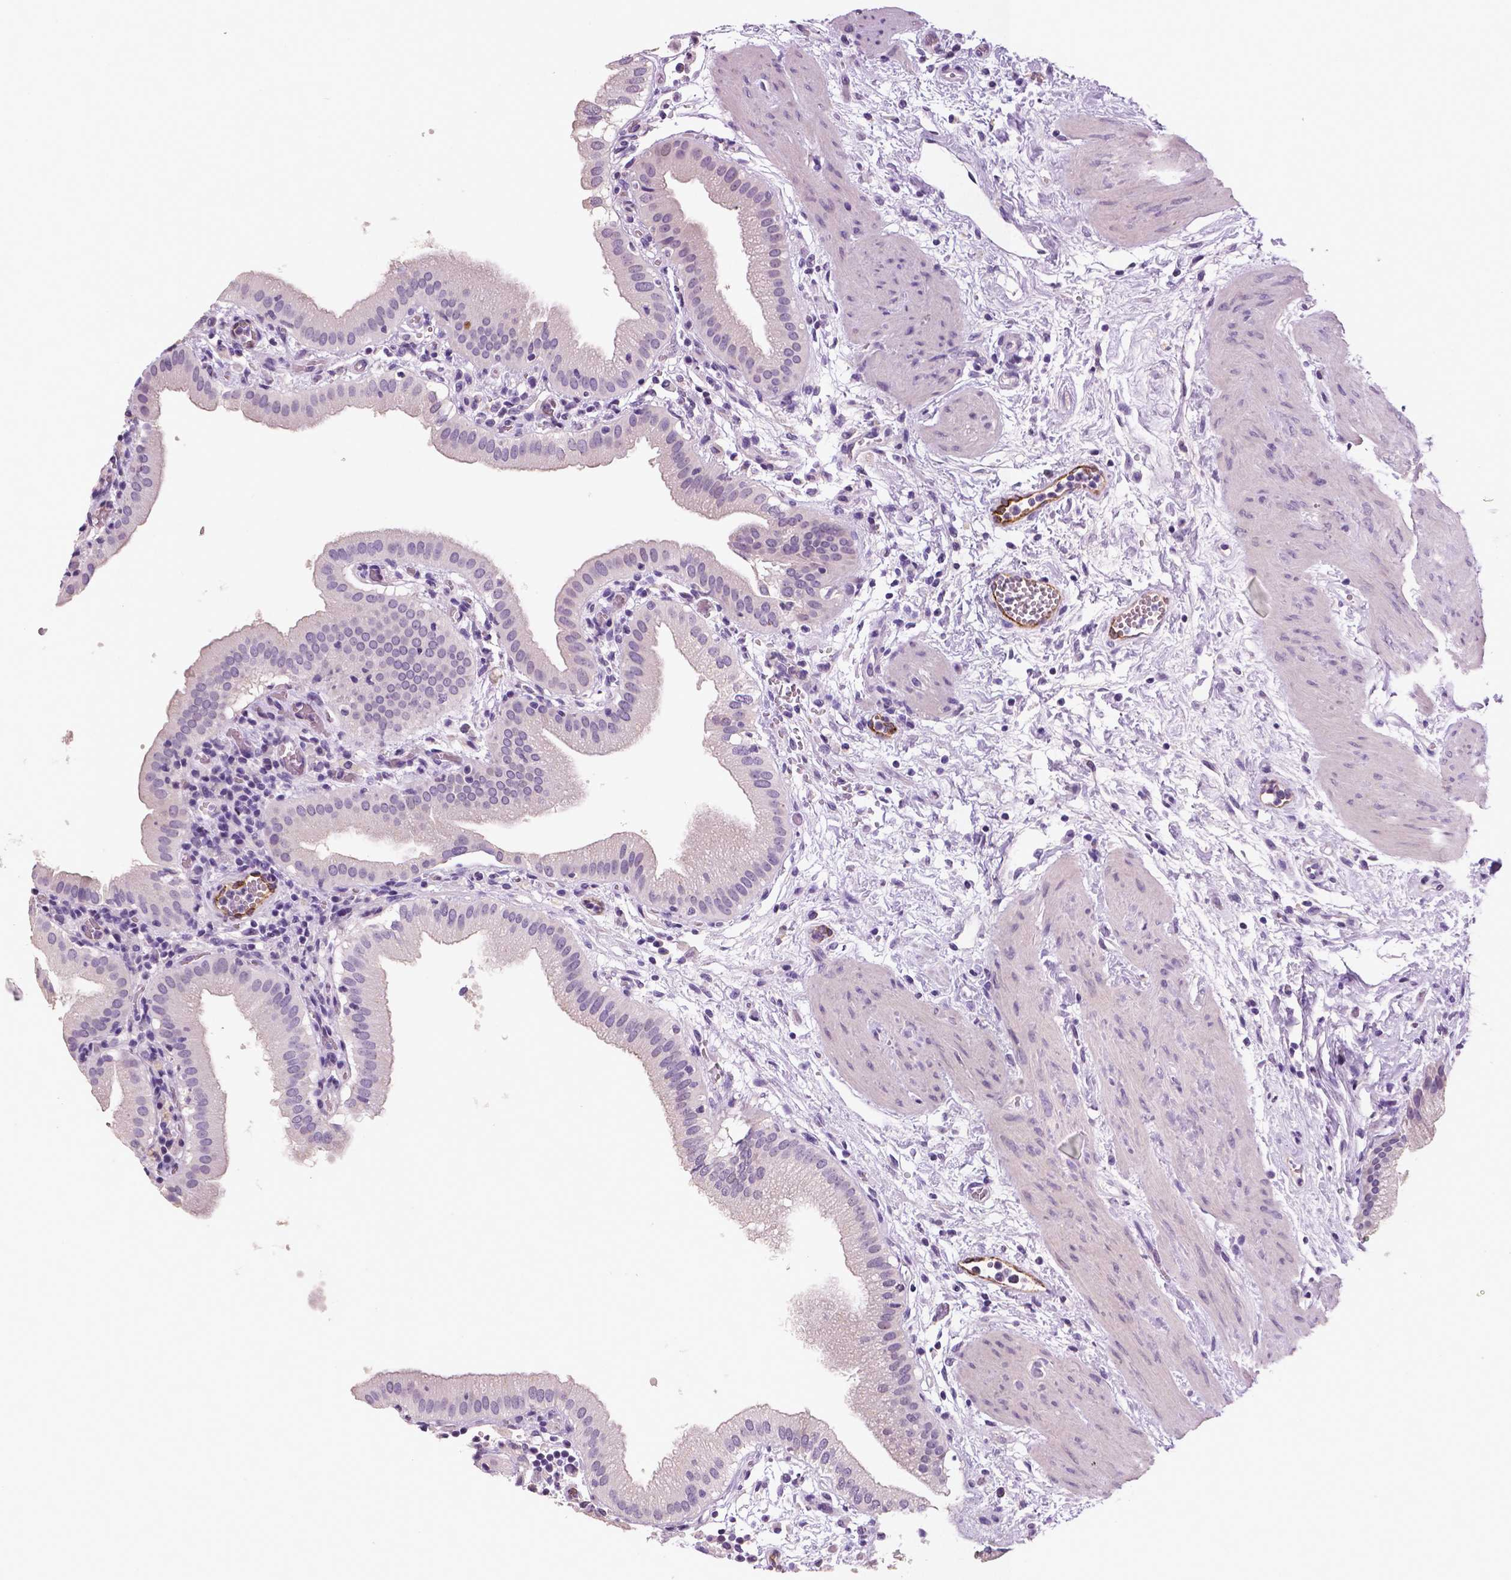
{"staining": {"intensity": "negative", "quantity": "none", "location": "none"}, "tissue": "gallbladder", "cell_type": "Glandular cells", "image_type": "normal", "snomed": [{"axis": "morphology", "description": "Normal tissue, NOS"}, {"axis": "topography", "description": "Gallbladder"}], "caption": "Human gallbladder stained for a protein using immunohistochemistry (IHC) shows no positivity in glandular cells.", "gene": "TSPAN7", "patient": {"sex": "female", "age": 65}}